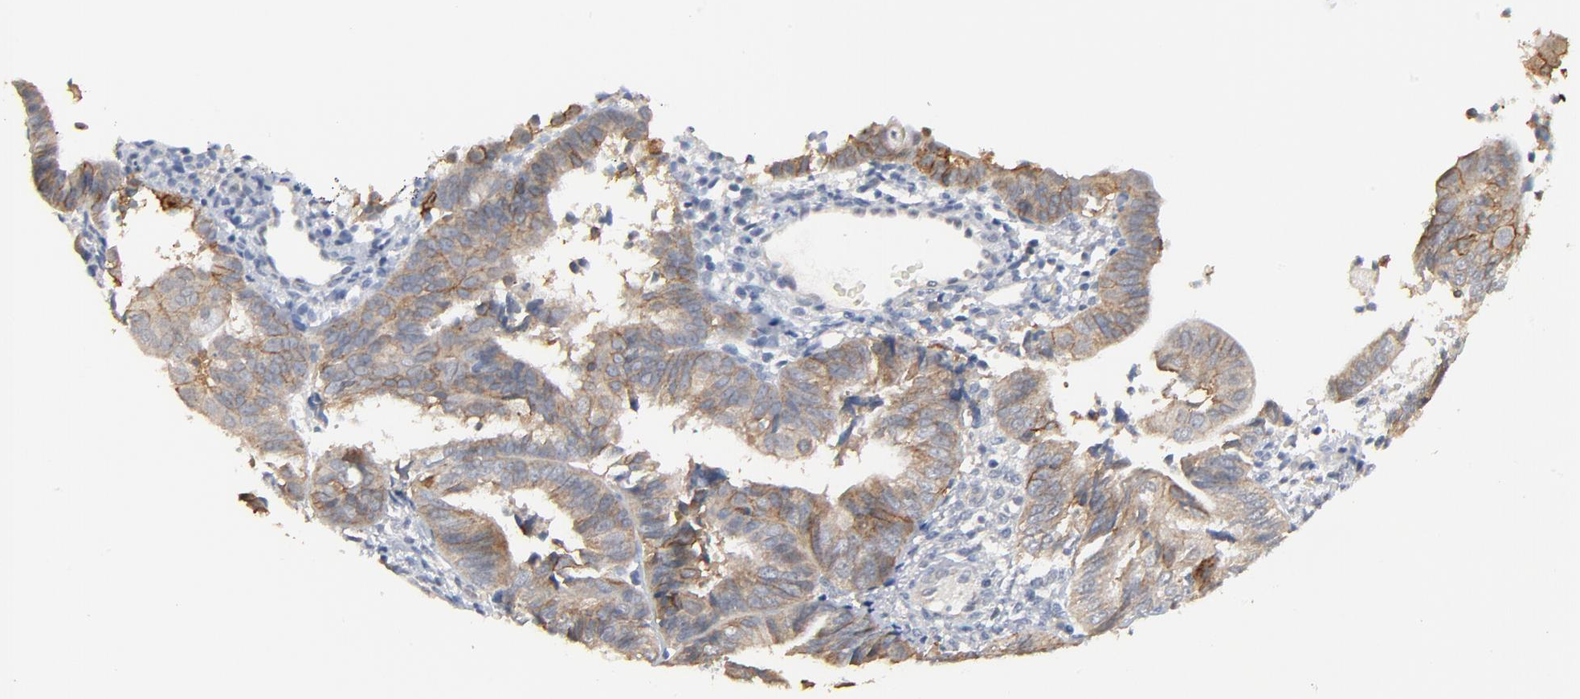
{"staining": {"intensity": "weak", "quantity": "25%-75%", "location": "cytoplasmic/membranous"}, "tissue": "endometrial cancer", "cell_type": "Tumor cells", "image_type": "cancer", "snomed": [{"axis": "morphology", "description": "Adenocarcinoma, NOS"}, {"axis": "topography", "description": "Endometrium"}], "caption": "Protein analysis of endometrial cancer (adenocarcinoma) tissue reveals weak cytoplasmic/membranous positivity in approximately 25%-75% of tumor cells. (DAB = brown stain, brightfield microscopy at high magnification).", "gene": "EPCAM", "patient": {"sex": "female", "age": 63}}